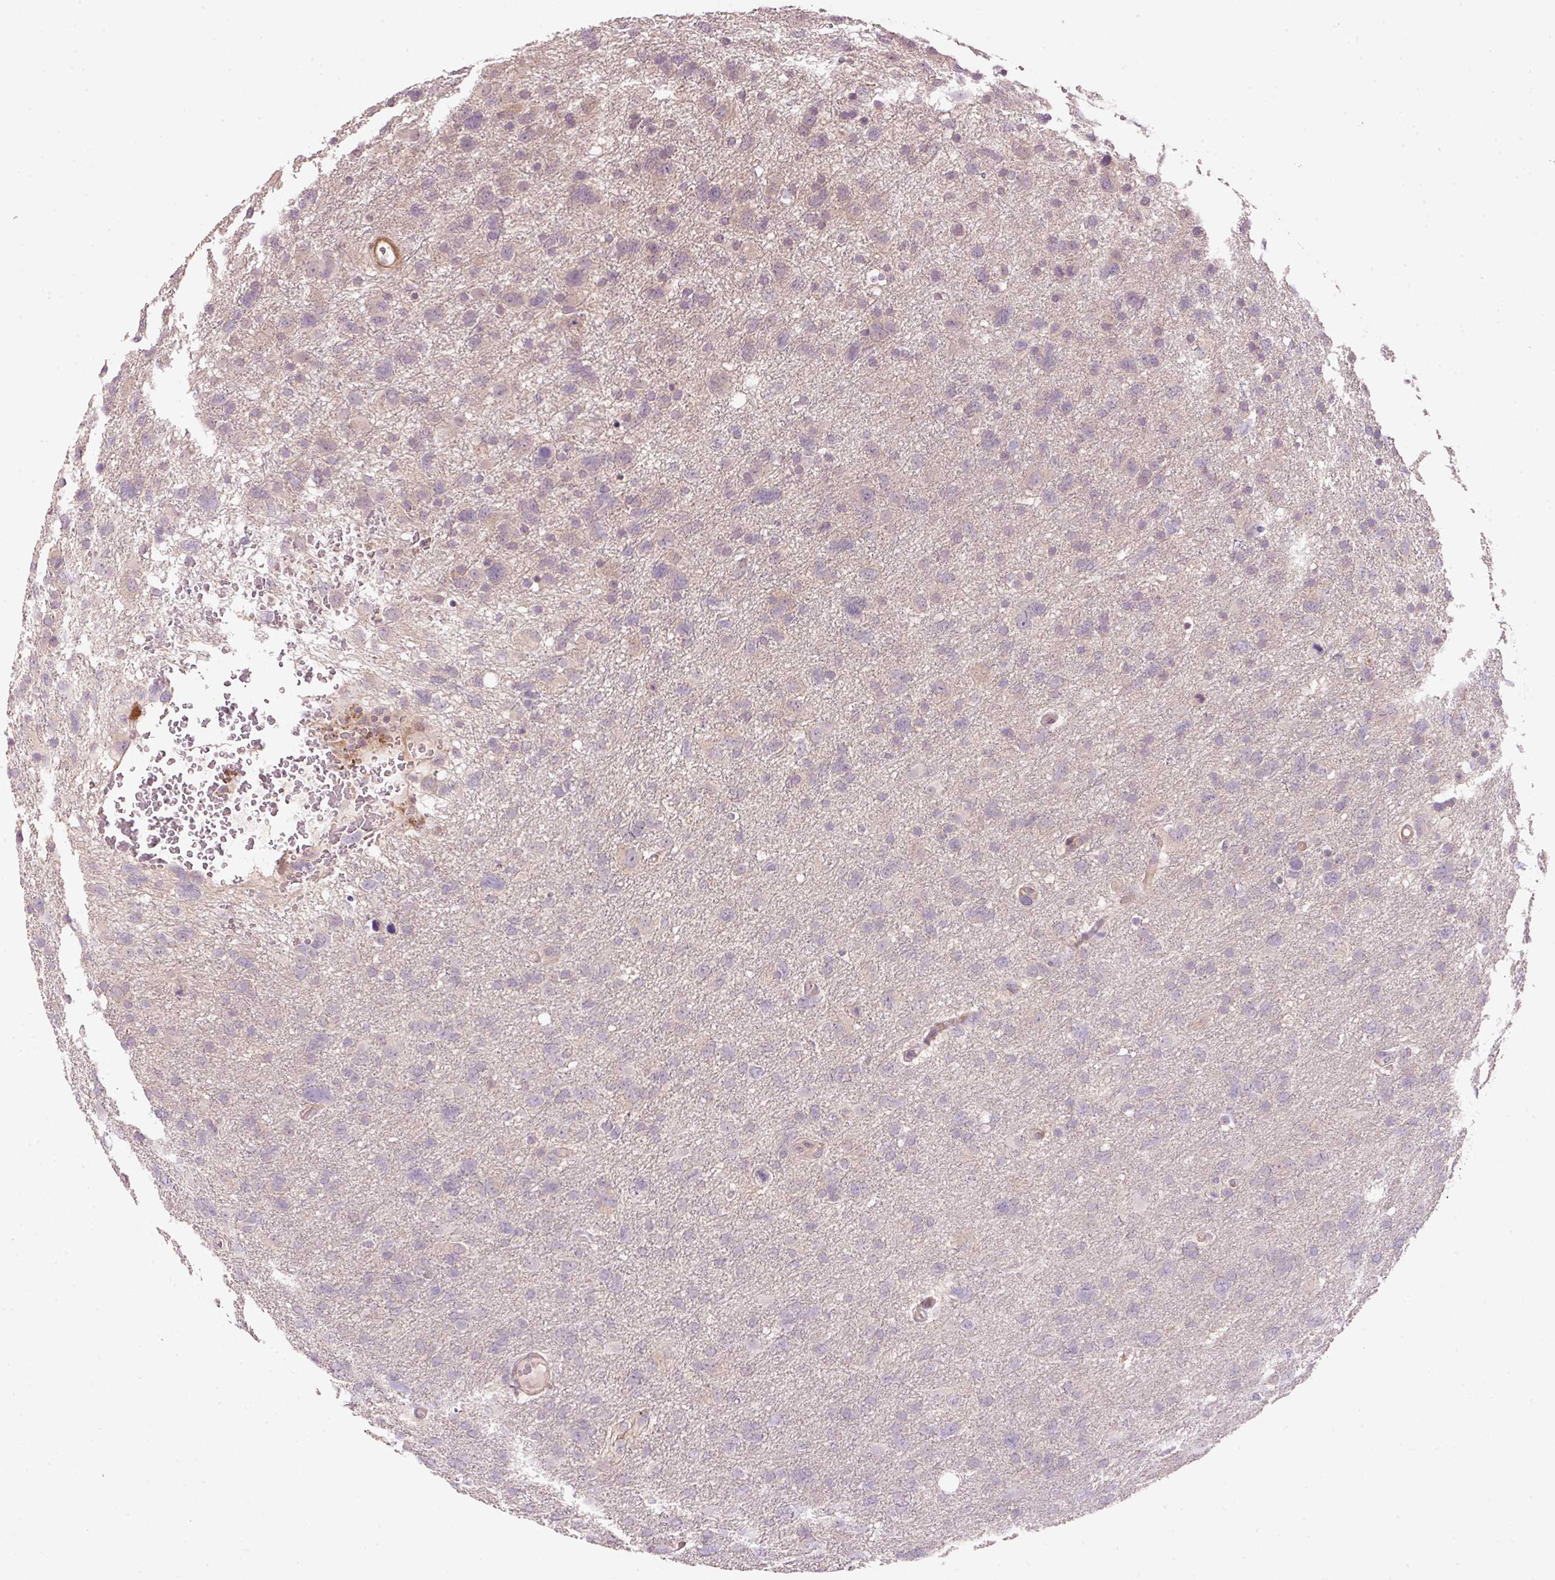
{"staining": {"intensity": "negative", "quantity": "none", "location": "none"}, "tissue": "glioma", "cell_type": "Tumor cells", "image_type": "cancer", "snomed": [{"axis": "morphology", "description": "Glioma, malignant, High grade"}, {"axis": "topography", "description": "Brain"}], "caption": "Glioma was stained to show a protein in brown. There is no significant staining in tumor cells. (DAB (3,3'-diaminobenzidine) immunohistochemistry, high magnification).", "gene": "TIRAP", "patient": {"sex": "male", "age": 61}}